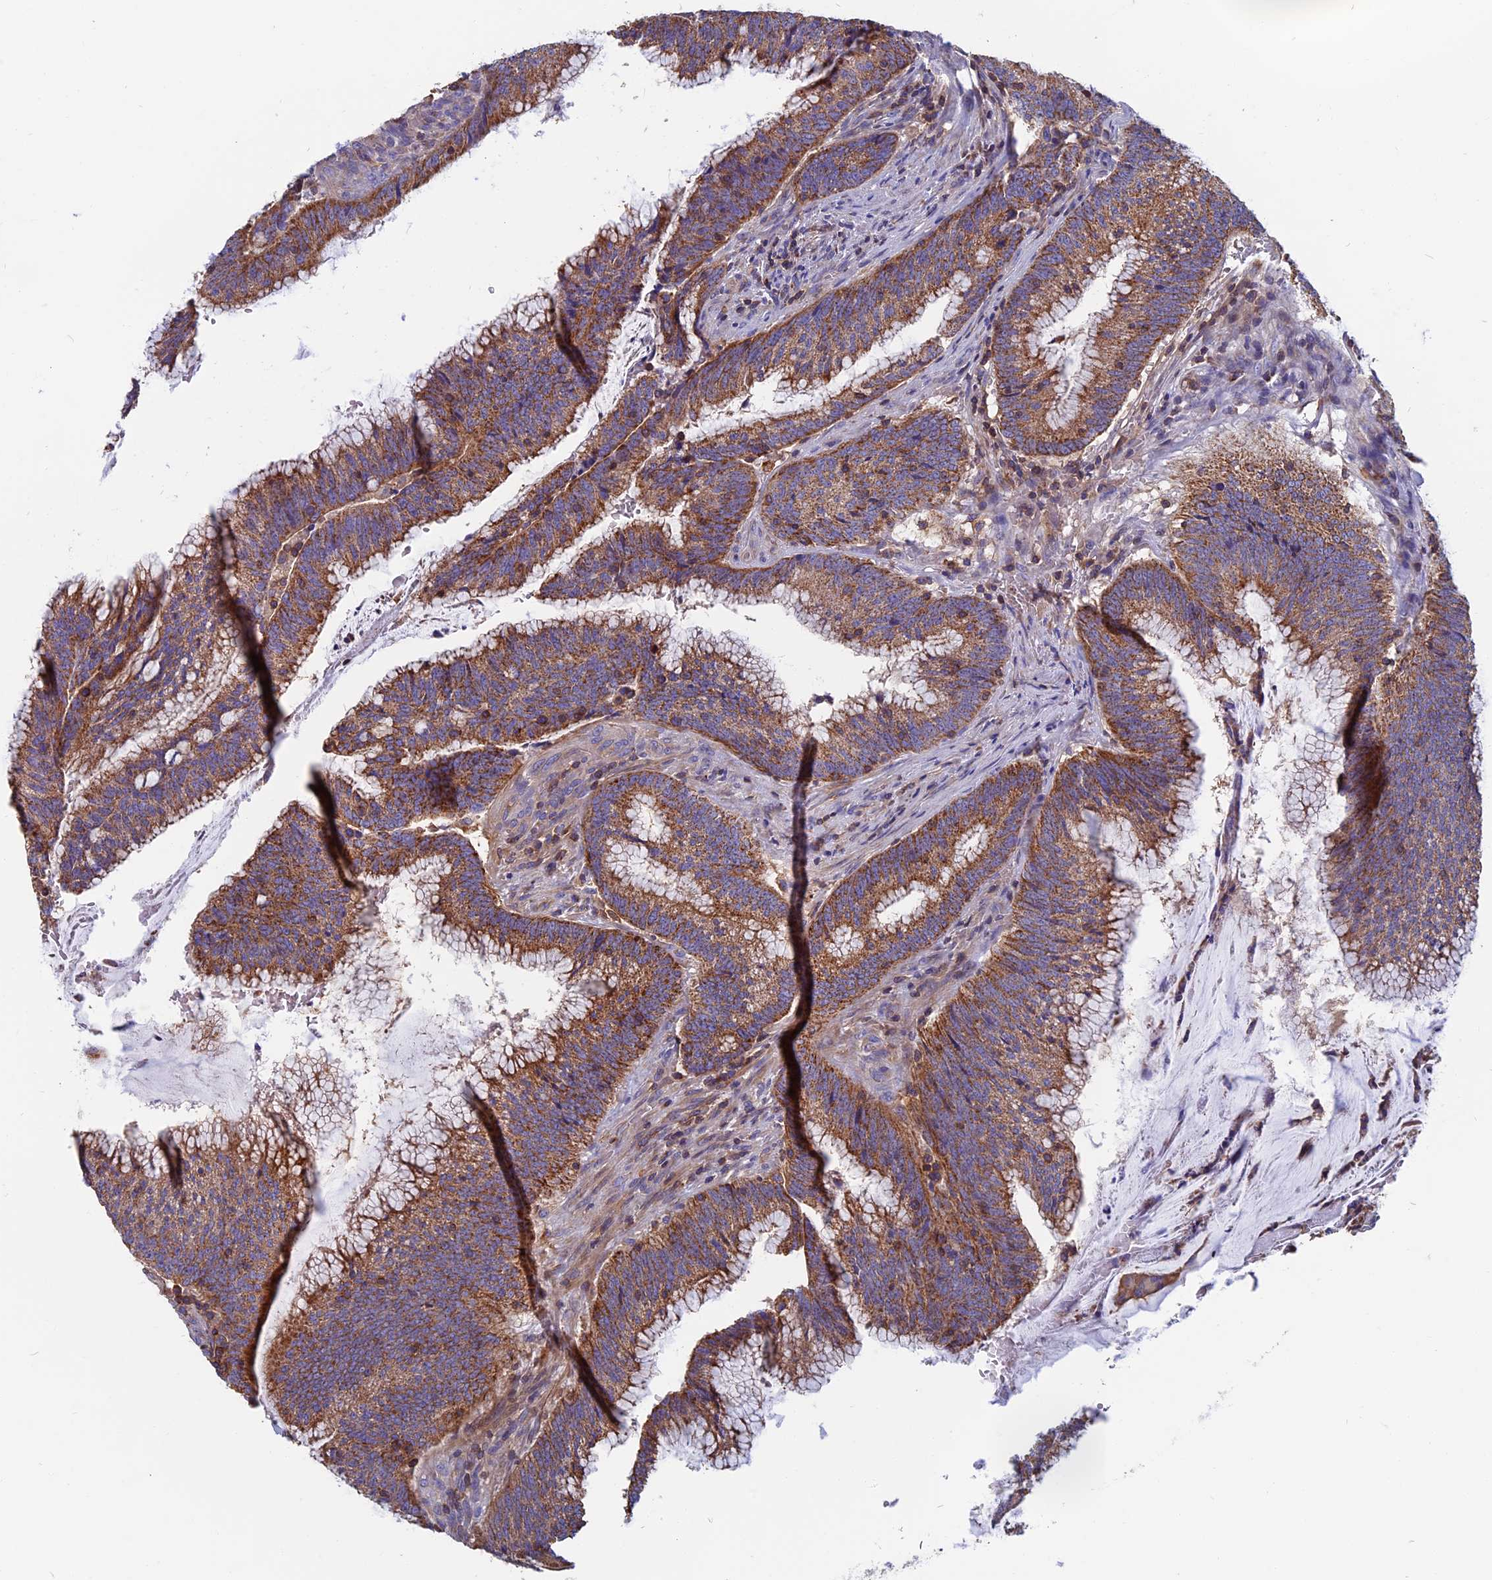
{"staining": {"intensity": "moderate", "quantity": ">75%", "location": "cytoplasmic/membranous"}, "tissue": "colorectal cancer", "cell_type": "Tumor cells", "image_type": "cancer", "snomed": [{"axis": "morphology", "description": "Adenocarcinoma, NOS"}, {"axis": "topography", "description": "Rectum"}], "caption": "Colorectal adenocarcinoma tissue shows moderate cytoplasmic/membranous positivity in approximately >75% of tumor cells, visualized by immunohistochemistry.", "gene": "HSD17B8", "patient": {"sex": "female", "age": 77}}